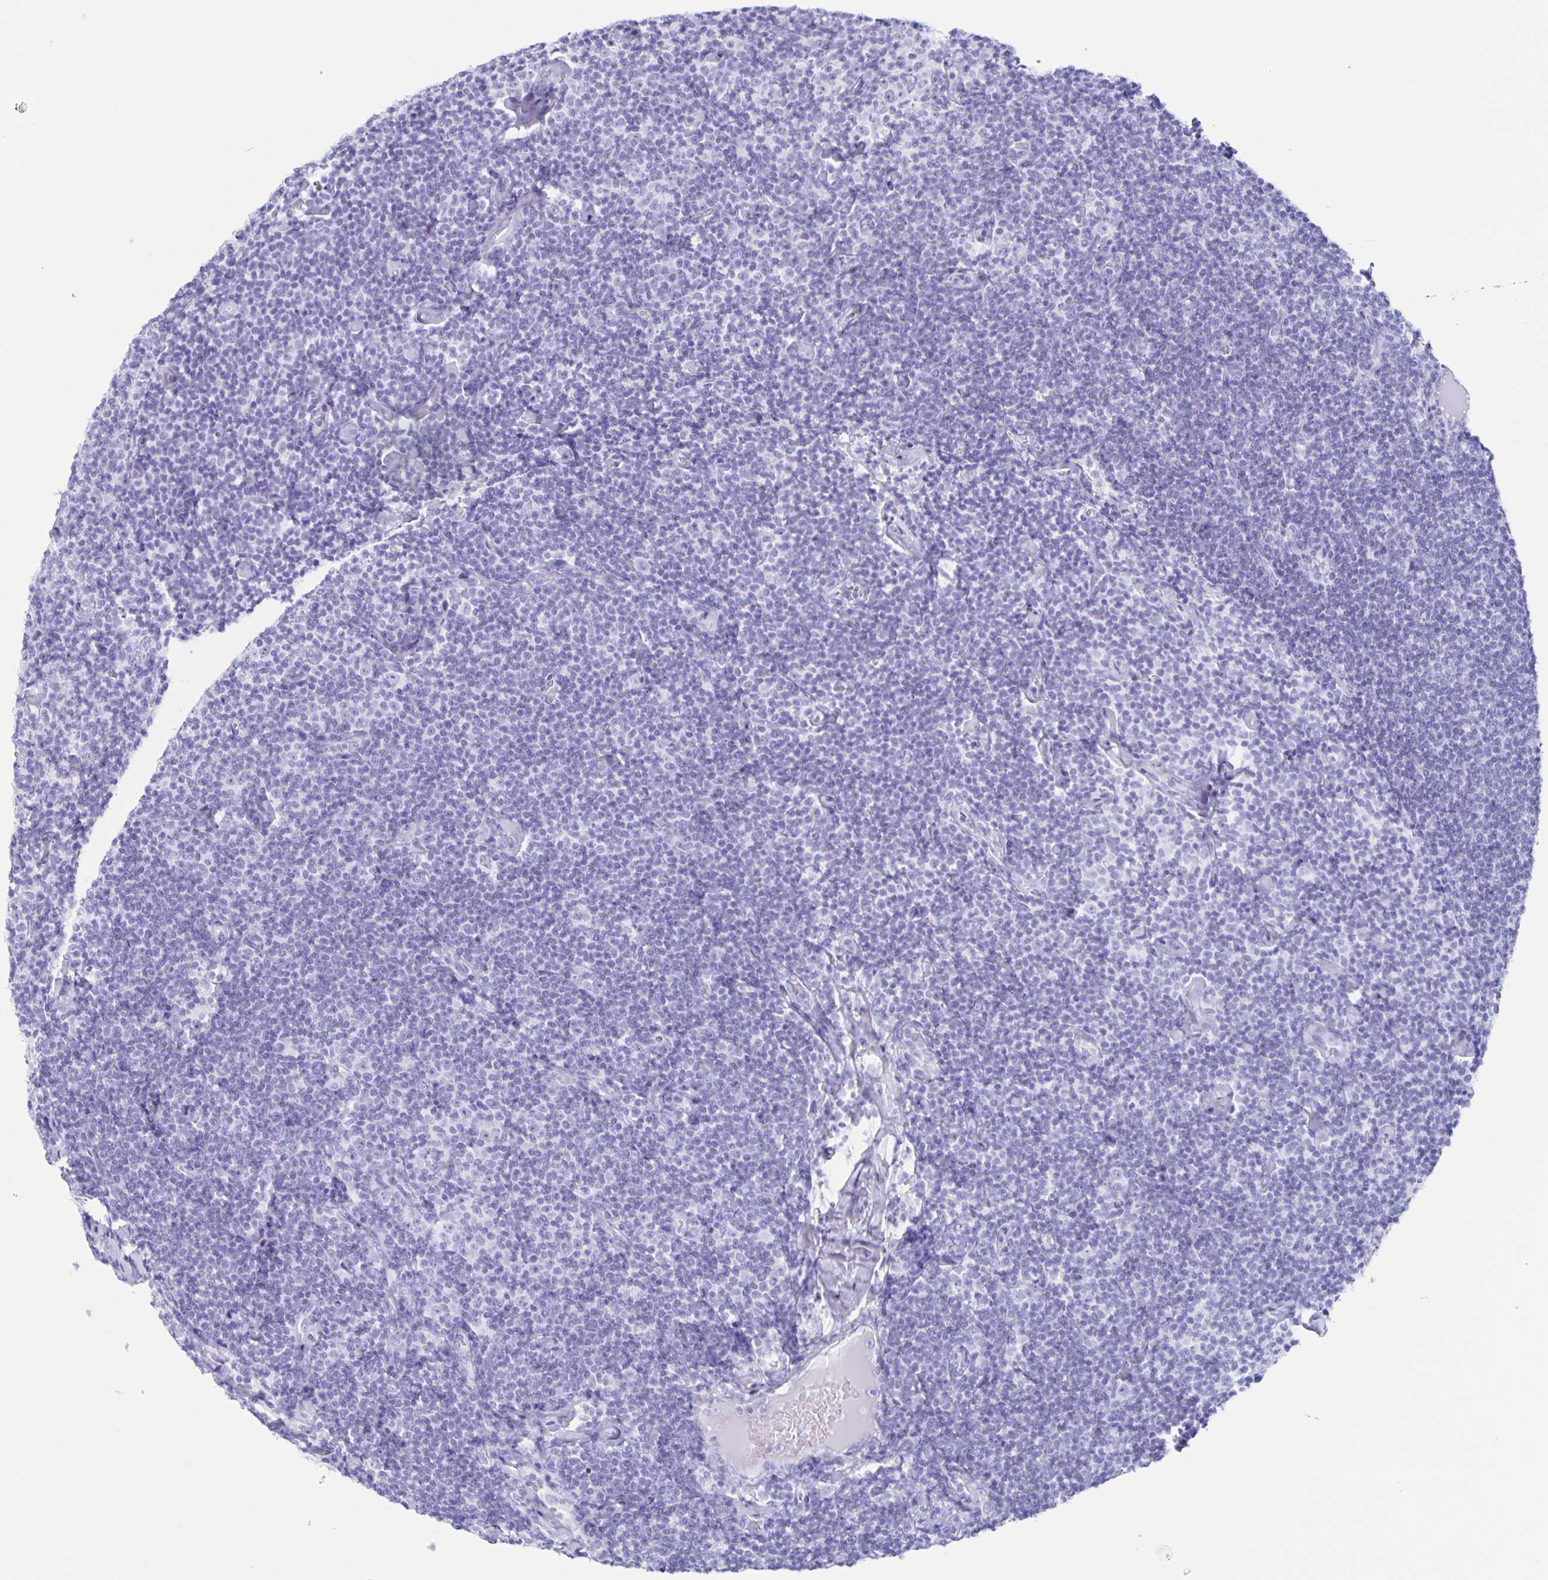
{"staining": {"intensity": "negative", "quantity": "none", "location": "none"}, "tissue": "lymphoma", "cell_type": "Tumor cells", "image_type": "cancer", "snomed": [{"axis": "morphology", "description": "Malignant lymphoma, non-Hodgkin's type, Low grade"}, {"axis": "topography", "description": "Lymph node"}], "caption": "The photomicrograph shows no staining of tumor cells in low-grade malignant lymphoma, non-Hodgkin's type. (DAB (3,3'-diaminobenzidine) immunohistochemistry visualized using brightfield microscopy, high magnification).", "gene": "C12orf56", "patient": {"sex": "male", "age": 81}}